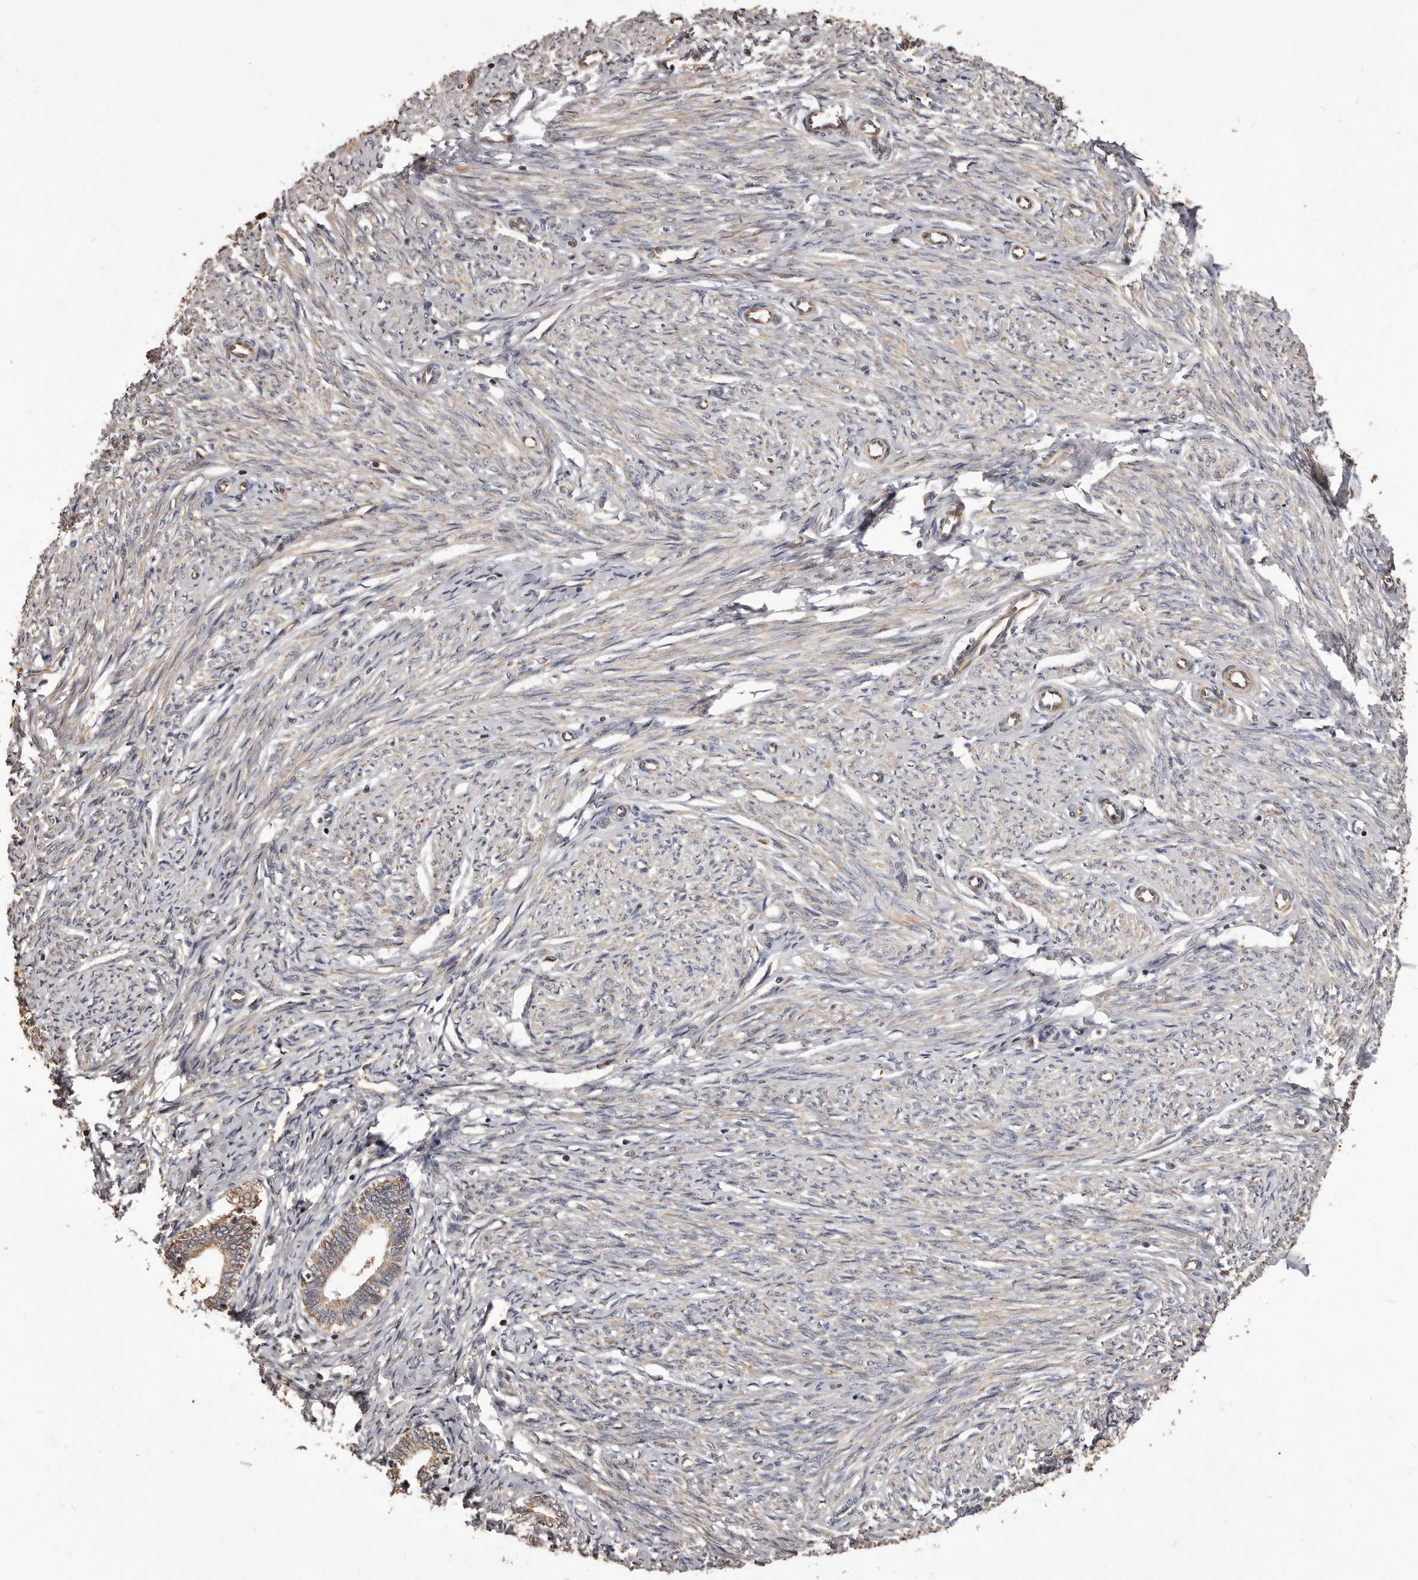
{"staining": {"intensity": "weak", "quantity": "25%-75%", "location": "cytoplasmic/membranous"}, "tissue": "endometrium", "cell_type": "Cells in endometrial stroma", "image_type": "normal", "snomed": [{"axis": "morphology", "description": "Normal tissue, NOS"}, {"axis": "topography", "description": "Endometrium"}], "caption": "Immunohistochemical staining of unremarkable human endometrium demonstrates weak cytoplasmic/membranous protein staining in about 25%-75% of cells in endometrial stroma.", "gene": "ALPK1", "patient": {"sex": "female", "age": 72}}